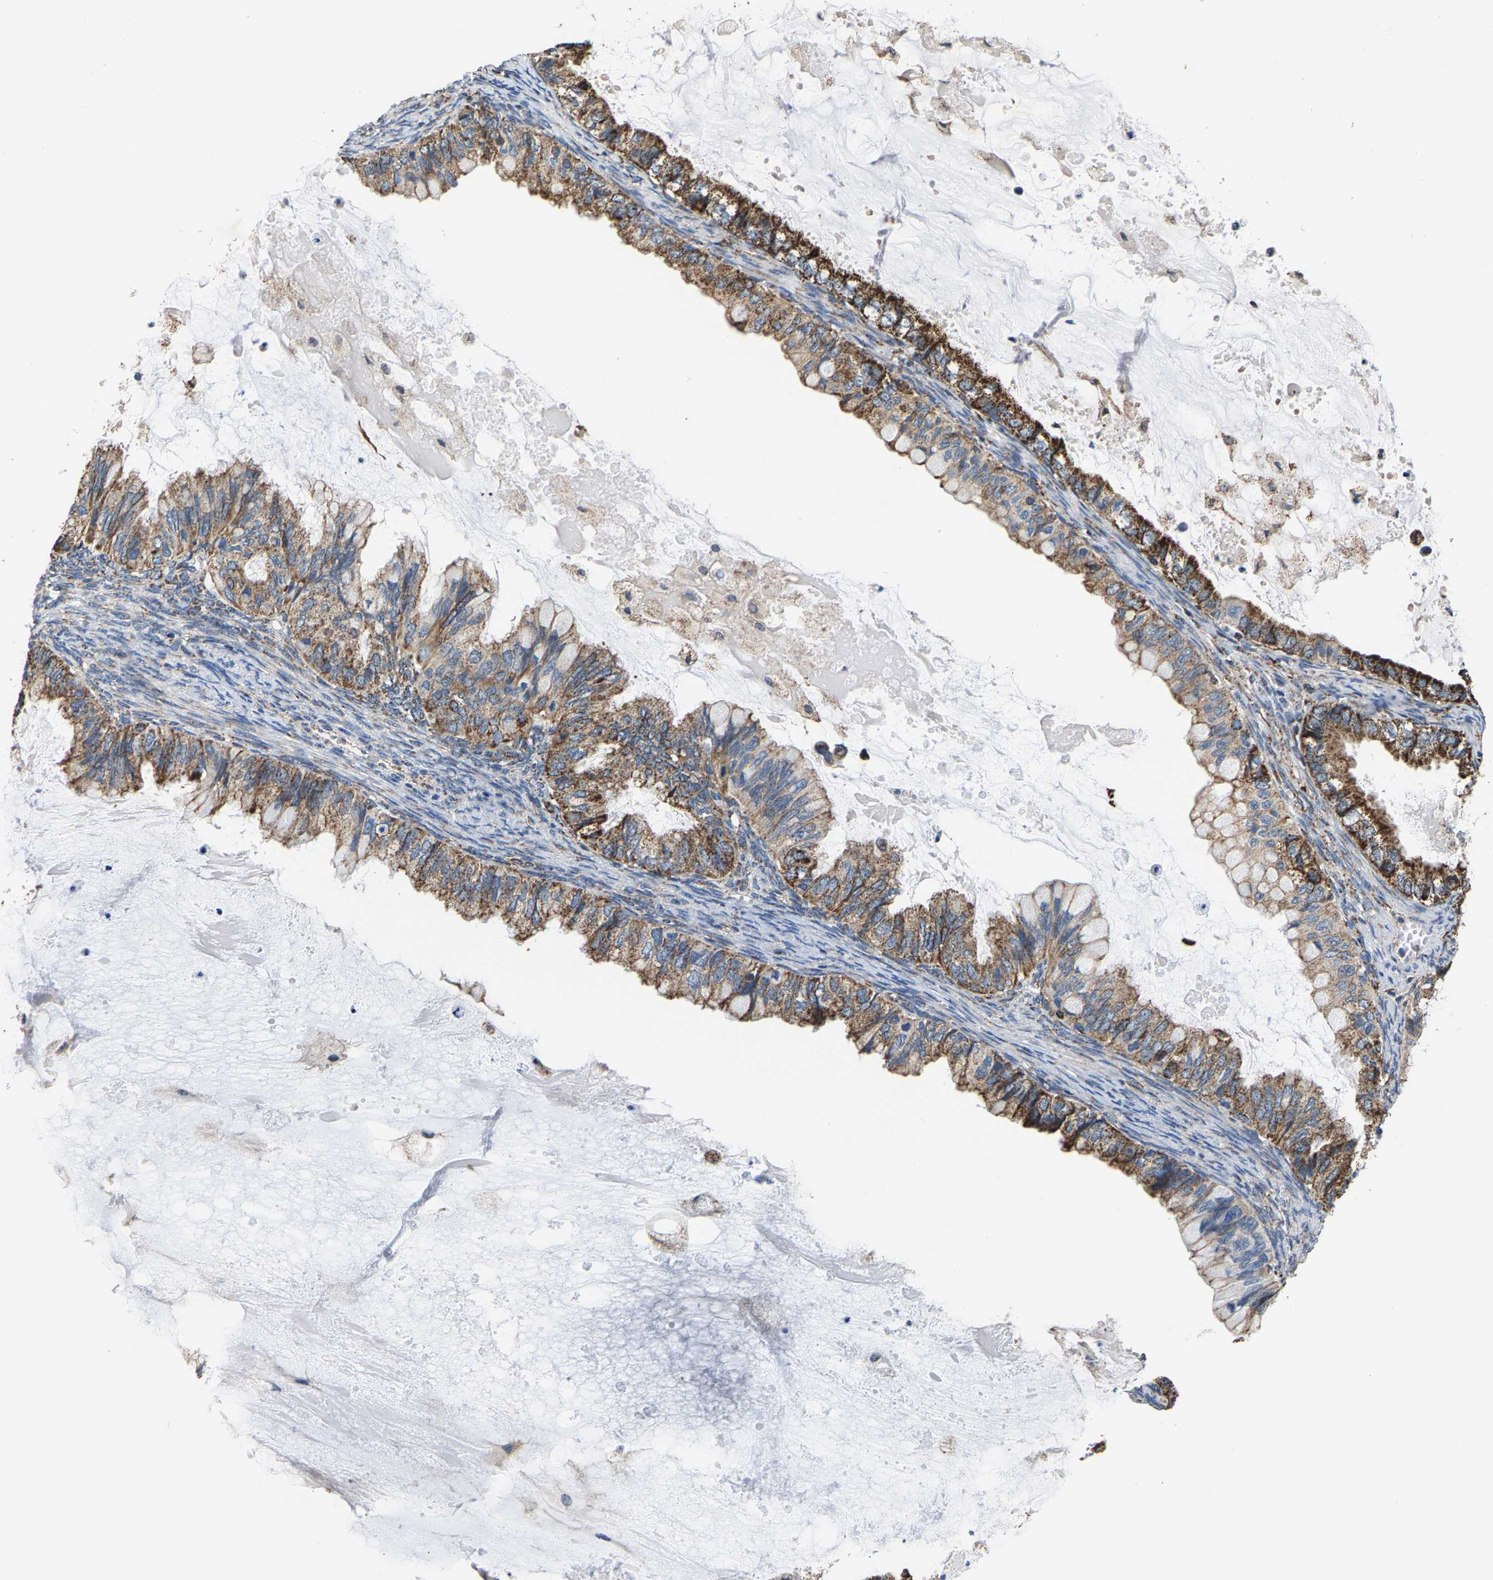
{"staining": {"intensity": "moderate", "quantity": ">75%", "location": "cytoplasmic/membranous"}, "tissue": "ovarian cancer", "cell_type": "Tumor cells", "image_type": "cancer", "snomed": [{"axis": "morphology", "description": "Cystadenocarcinoma, mucinous, NOS"}, {"axis": "topography", "description": "Ovary"}], "caption": "This is a histology image of IHC staining of ovarian cancer (mucinous cystadenocarcinoma), which shows moderate expression in the cytoplasmic/membranous of tumor cells.", "gene": "SHMT2", "patient": {"sex": "female", "age": 80}}